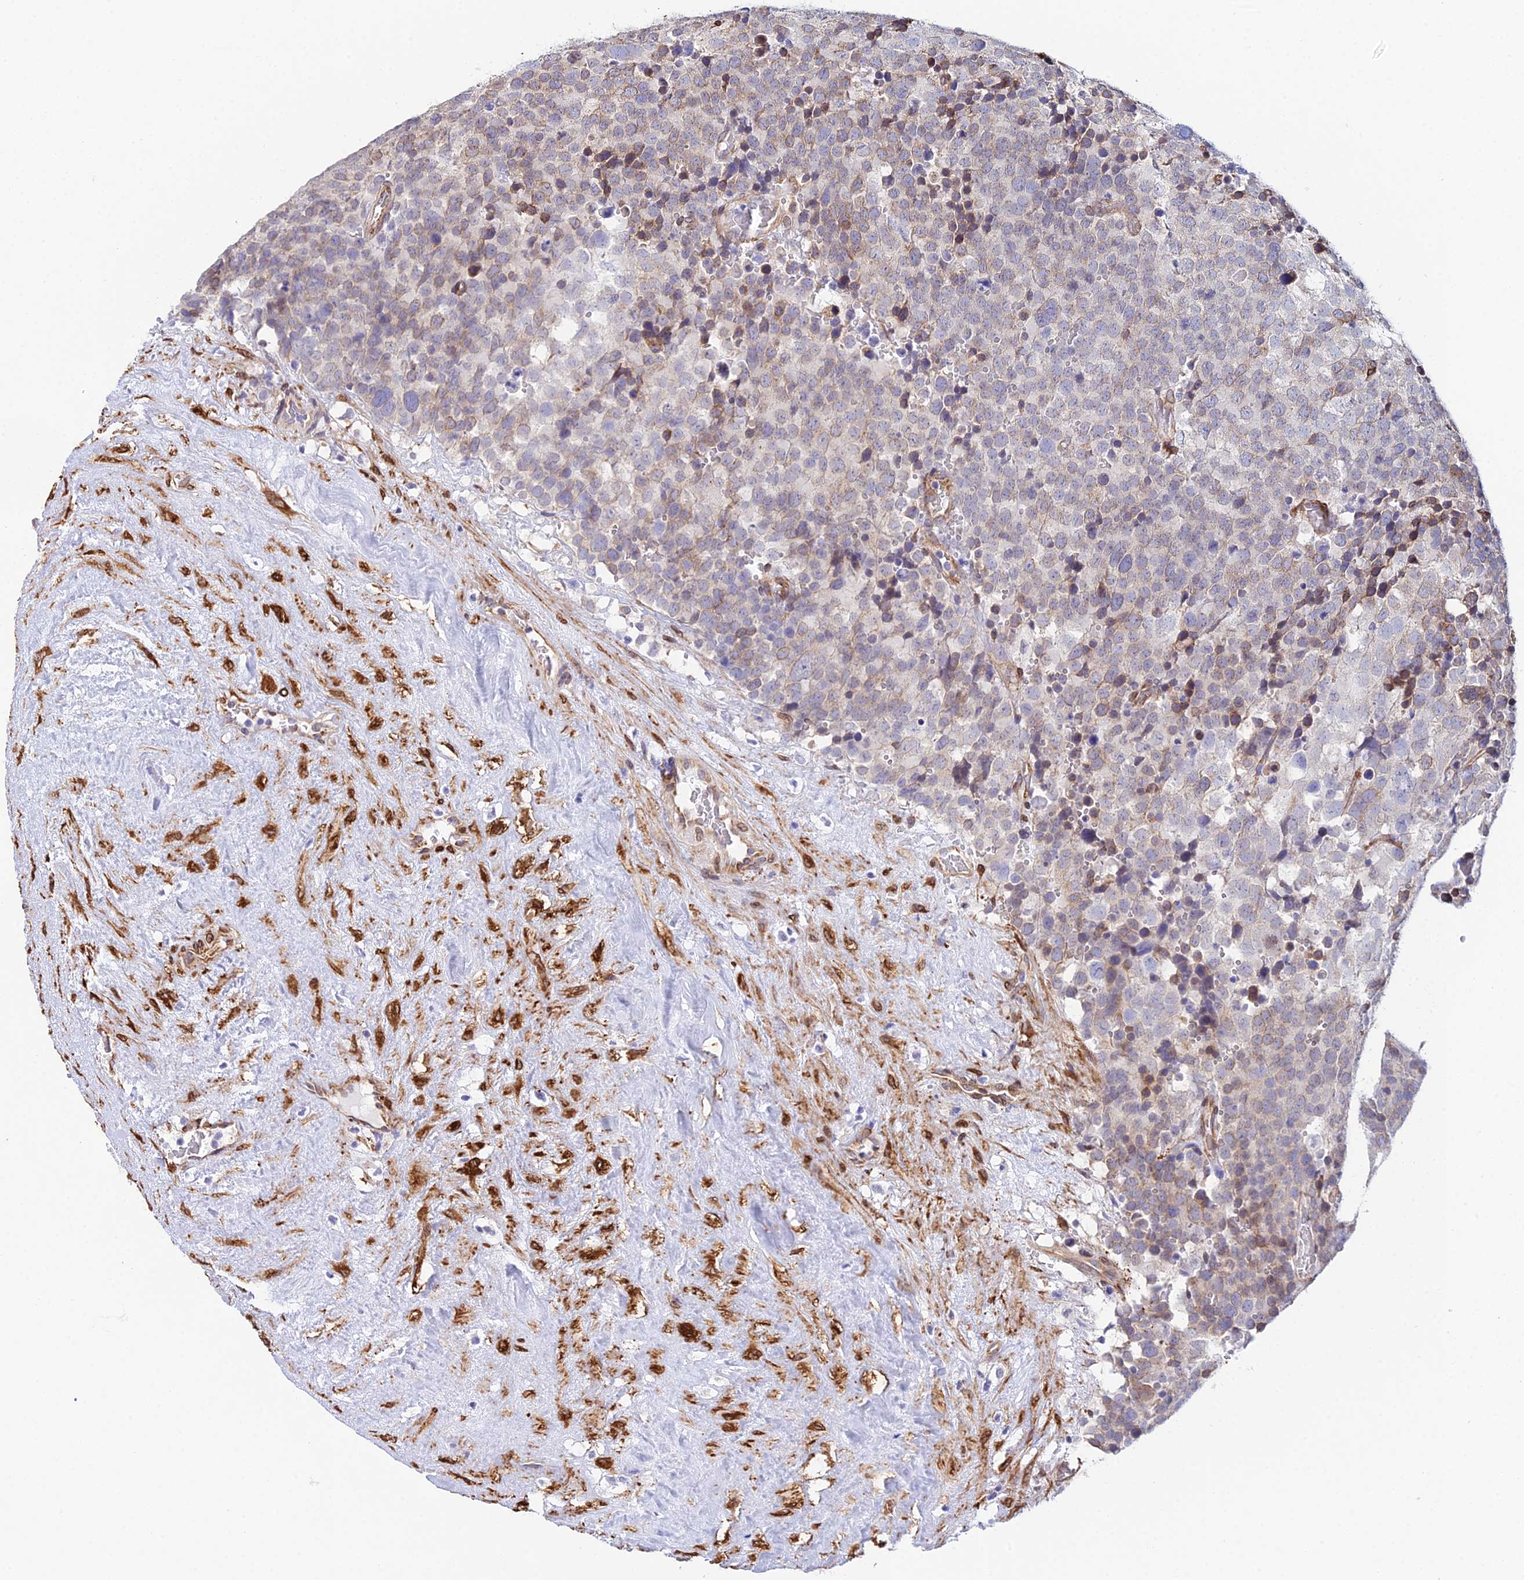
{"staining": {"intensity": "moderate", "quantity": "25%-75%", "location": "cytoplasmic/membranous"}, "tissue": "testis cancer", "cell_type": "Tumor cells", "image_type": "cancer", "snomed": [{"axis": "morphology", "description": "Seminoma, NOS"}, {"axis": "topography", "description": "Testis"}], "caption": "A histopathology image showing moderate cytoplasmic/membranous positivity in about 25%-75% of tumor cells in seminoma (testis), as visualized by brown immunohistochemical staining.", "gene": "MXRA7", "patient": {"sex": "male", "age": 71}}